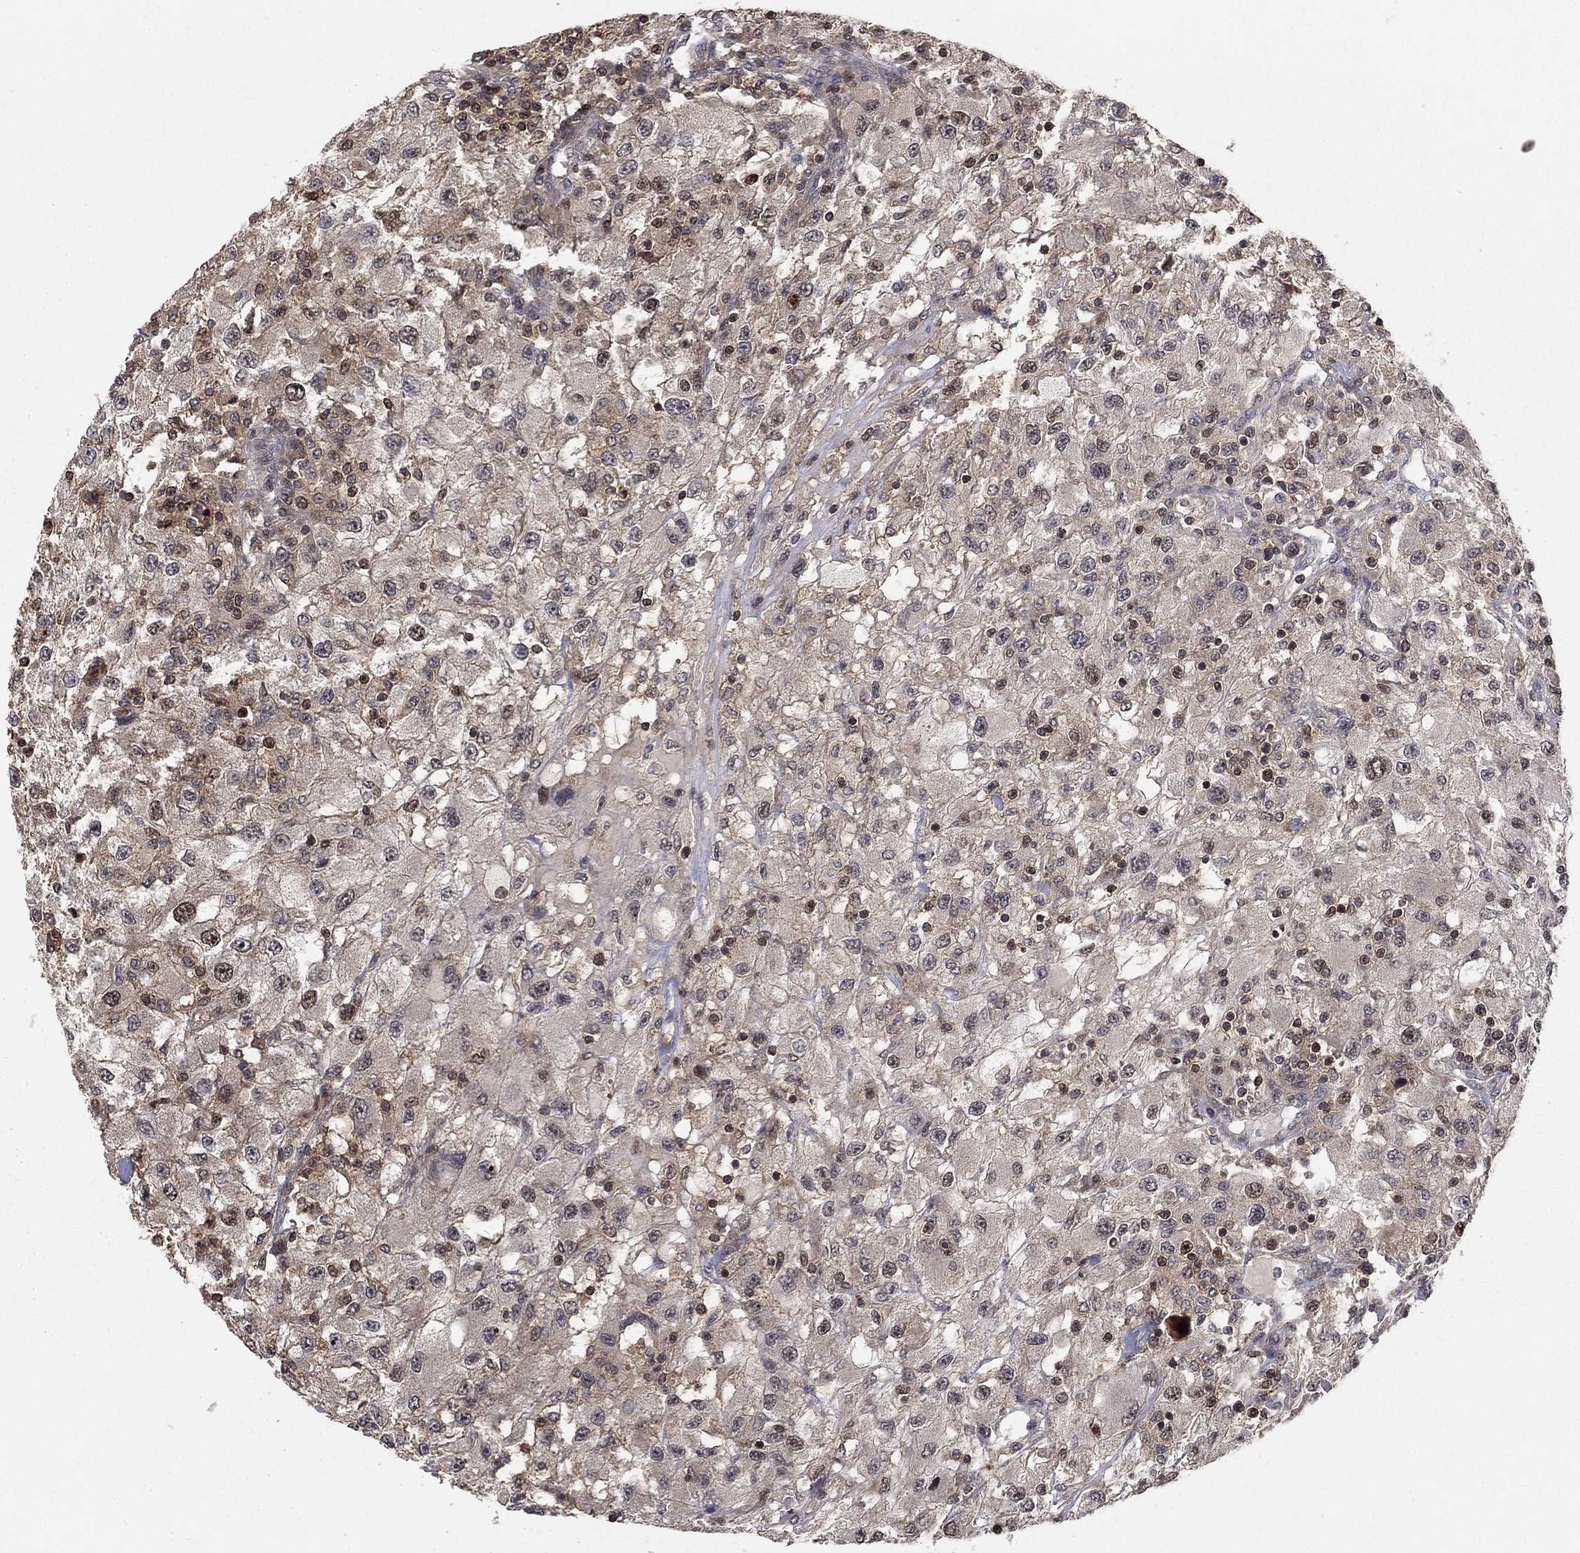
{"staining": {"intensity": "strong", "quantity": "<25%", "location": "nuclear"}, "tissue": "renal cancer", "cell_type": "Tumor cells", "image_type": "cancer", "snomed": [{"axis": "morphology", "description": "Adenocarcinoma, NOS"}, {"axis": "topography", "description": "Kidney"}], "caption": "Brown immunohistochemical staining in human adenocarcinoma (renal) reveals strong nuclear positivity in approximately <25% of tumor cells. The protein is shown in brown color, while the nuclei are stained blue.", "gene": "CCDC66", "patient": {"sex": "female", "age": 67}}